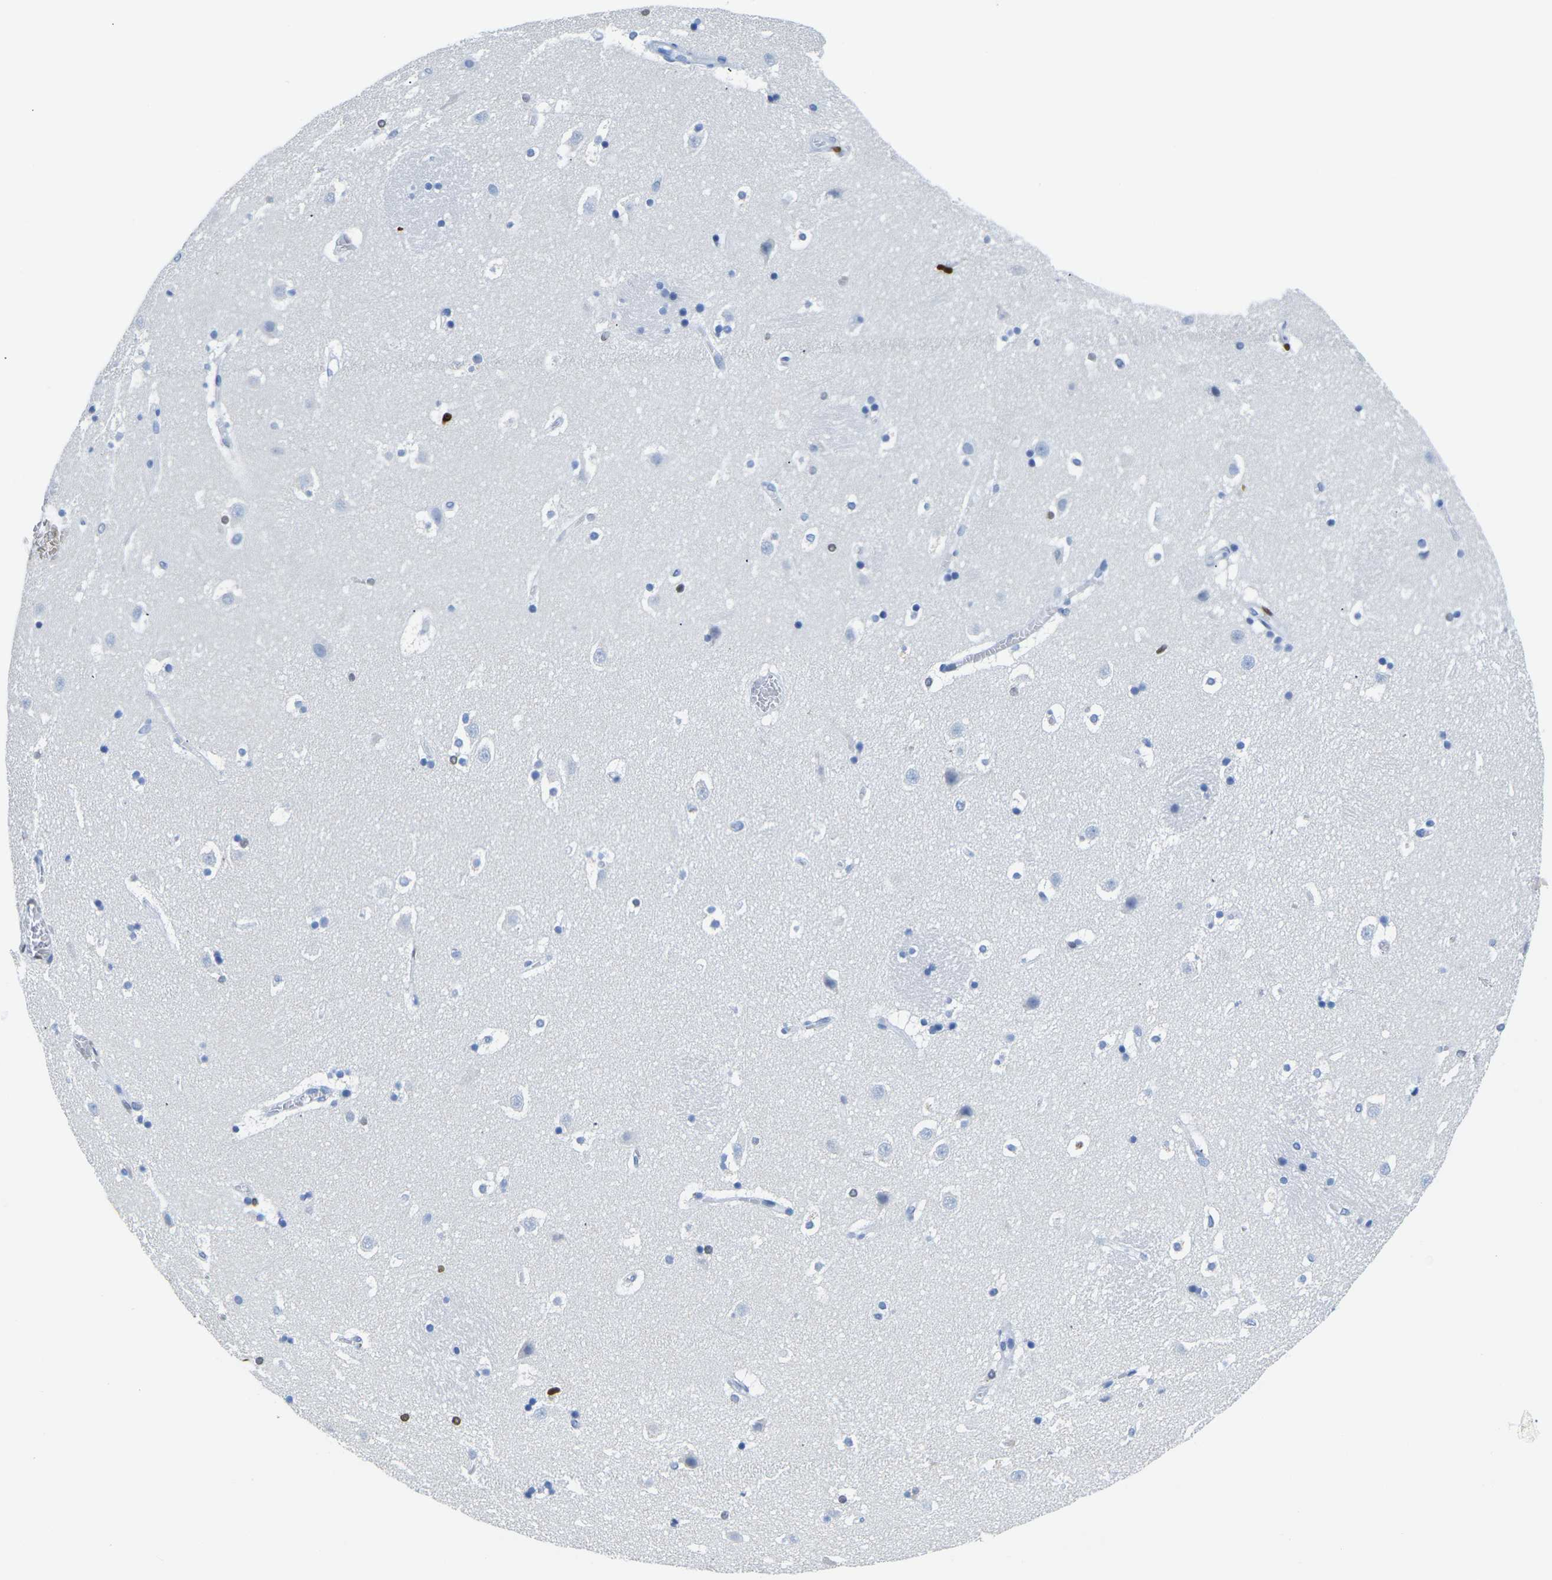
{"staining": {"intensity": "strong", "quantity": "<25%", "location": "nuclear"}, "tissue": "caudate", "cell_type": "Glial cells", "image_type": "normal", "snomed": [{"axis": "morphology", "description": "Normal tissue, NOS"}, {"axis": "topography", "description": "Lateral ventricle wall"}], "caption": "Immunohistochemistry of benign caudate demonstrates medium levels of strong nuclear staining in approximately <25% of glial cells.", "gene": "DRAXIN", "patient": {"sex": "male", "age": 45}}